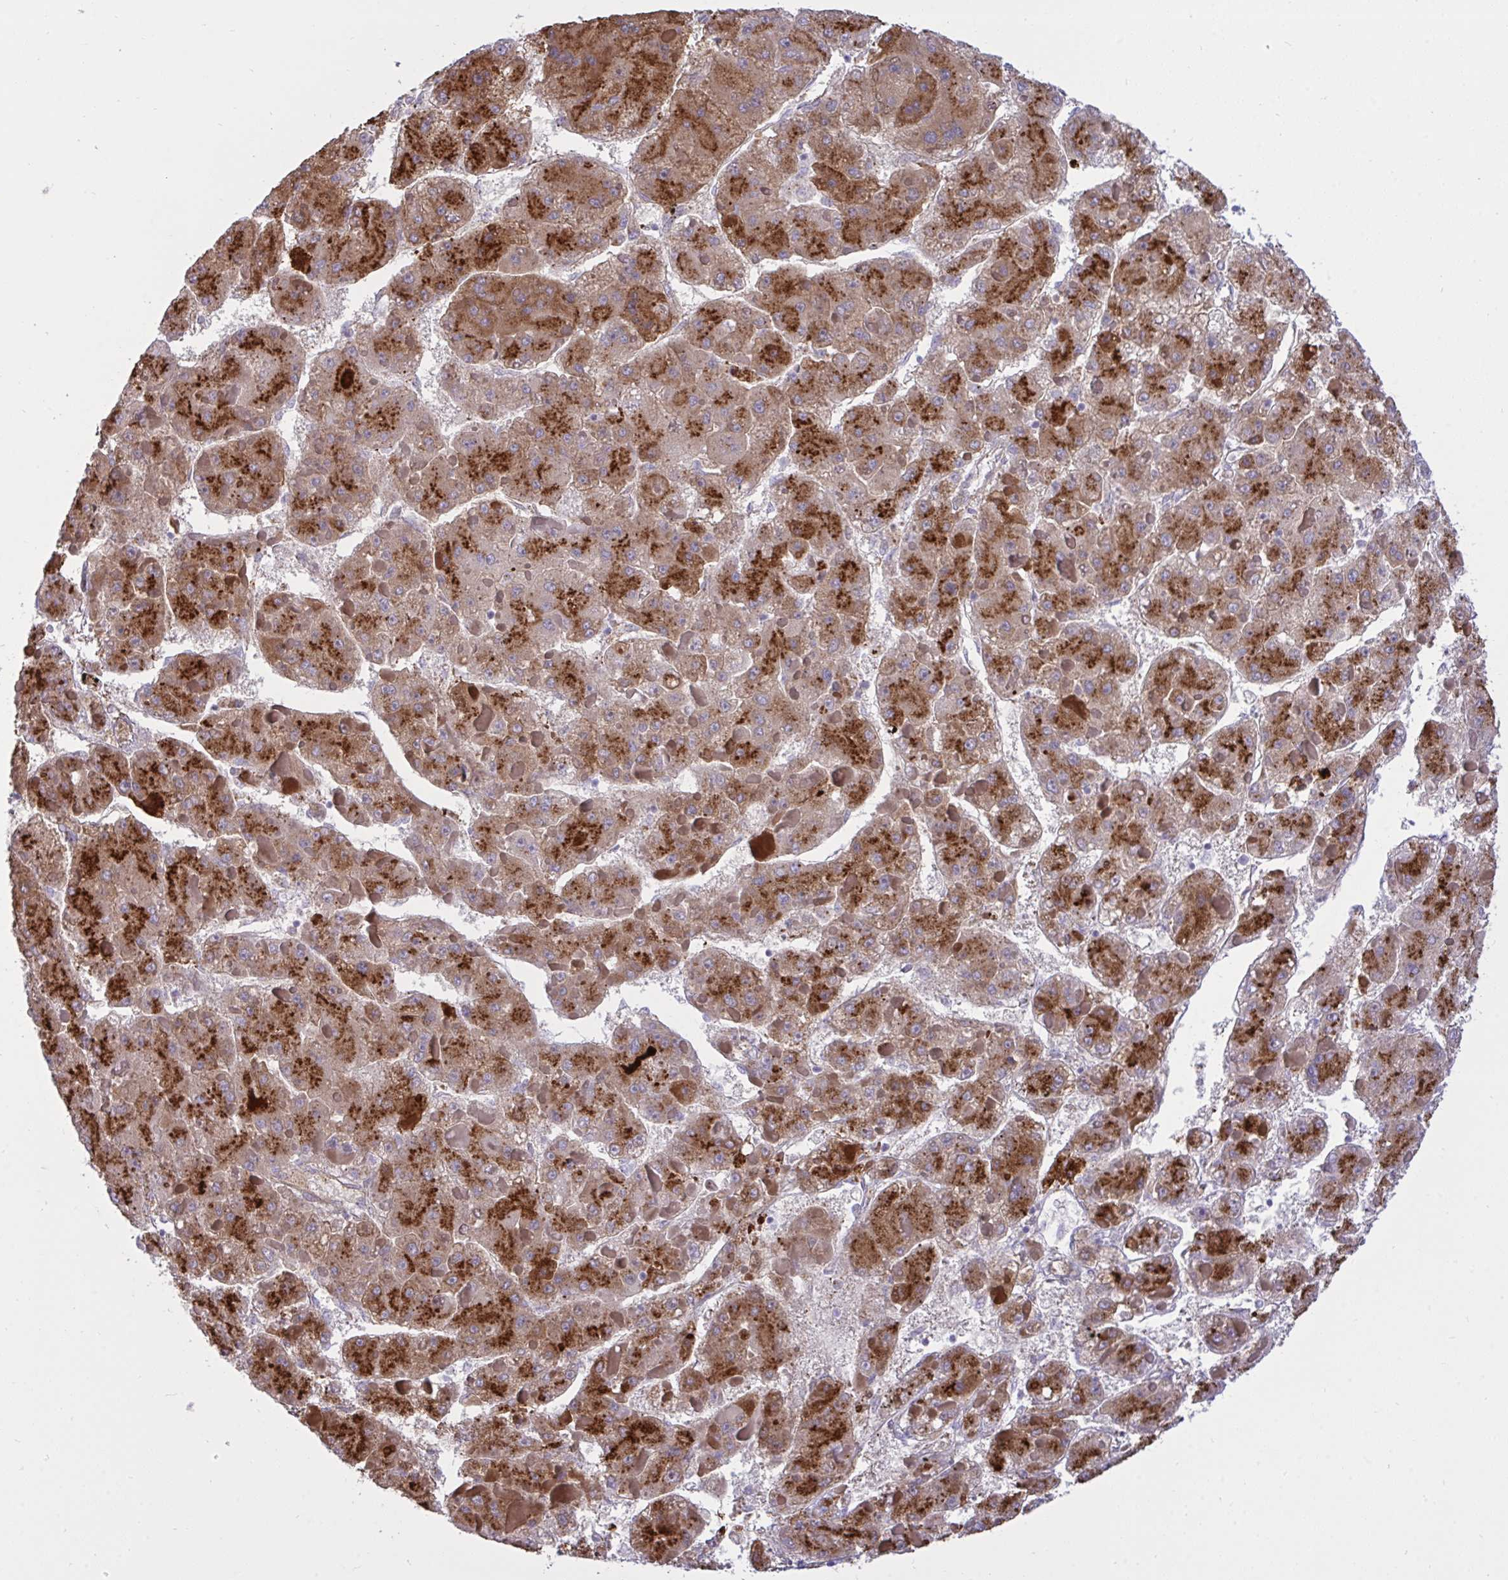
{"staining": {"intensity": "strong", "quantity": ">75%", "location": "cytoplasmic/membranous"}, "tissue": "liver cancer", "cell_type": "Tumor cells", "image_type": "cancer", "snomed": [{"axis": "morphology", "description": "Carcinoma, Hepatocellular, NOS"}, {"axis": "topography", "description": "Liver"}], "caption": "A high-resolution image shows immunohistochemistry (IHC) staining of liver cancer, which reveals strong cytoplasmic/membranous positivity in approximately >75% of tumor cells.", "gene": "F2", "patient": {"sex": "female", "age": 73}}